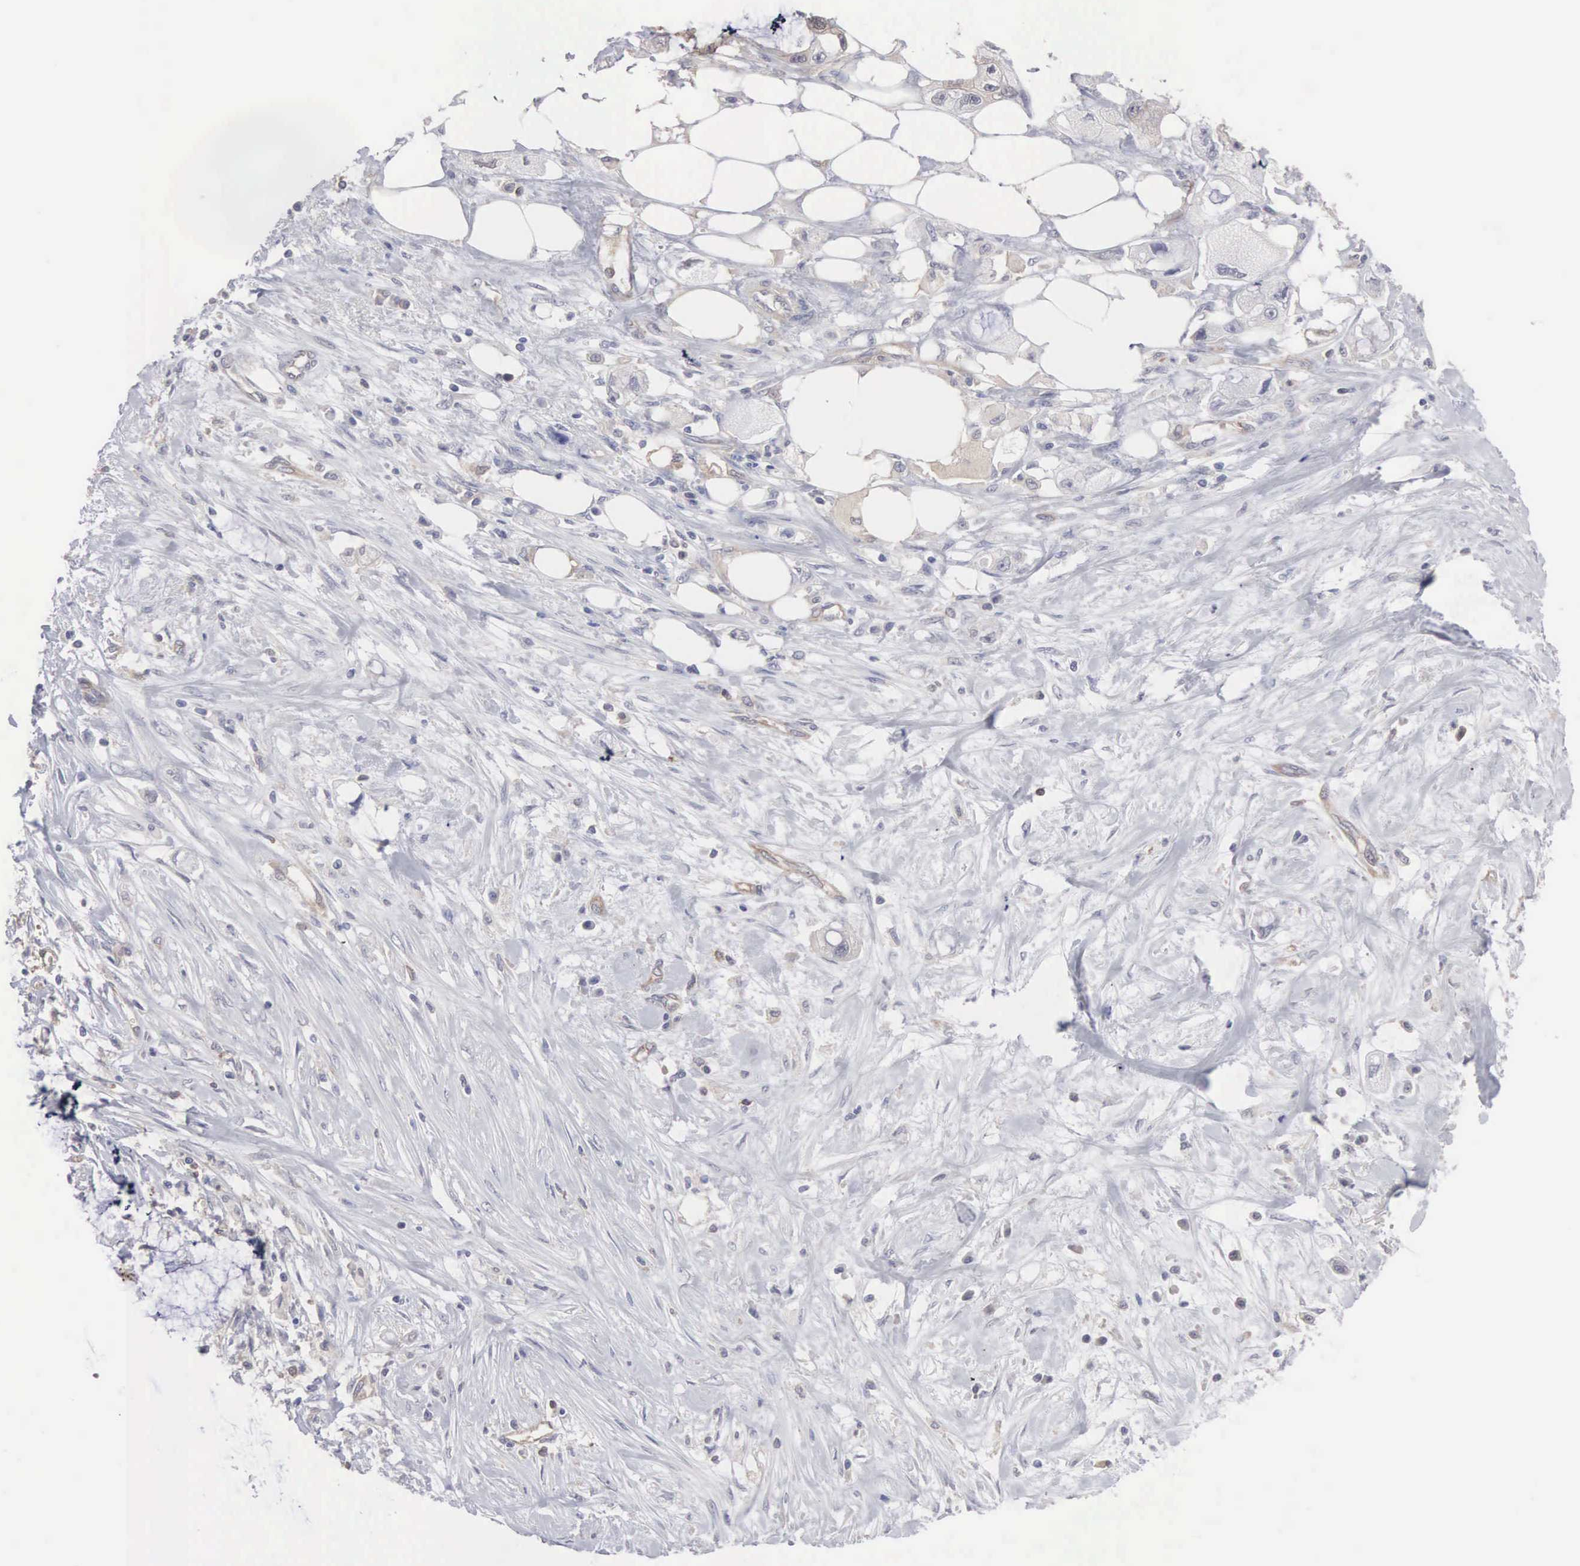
{"staining": {"intensity": "weak", "quantity": "<25%", "location": "cytoplasmic/membranous"}, "tissue": "pancreatic cancer", "cell_type": "Tumor cells", "image_type": "cancer", "snomed": [{"axis": "morphology", "description": "Adenocarcinoma, NOS"}, {"axis": "topography", "description": "Pancreas"}, {"axis": "topography", "description": "Stomach, upper"}], "caption": "Protein analysis of pancreatic adenocarcinoma exhibits no significant positivity in tumor cells.", "gene": "MTHFD1", "patient": {"sex": "male", "age": 77}}